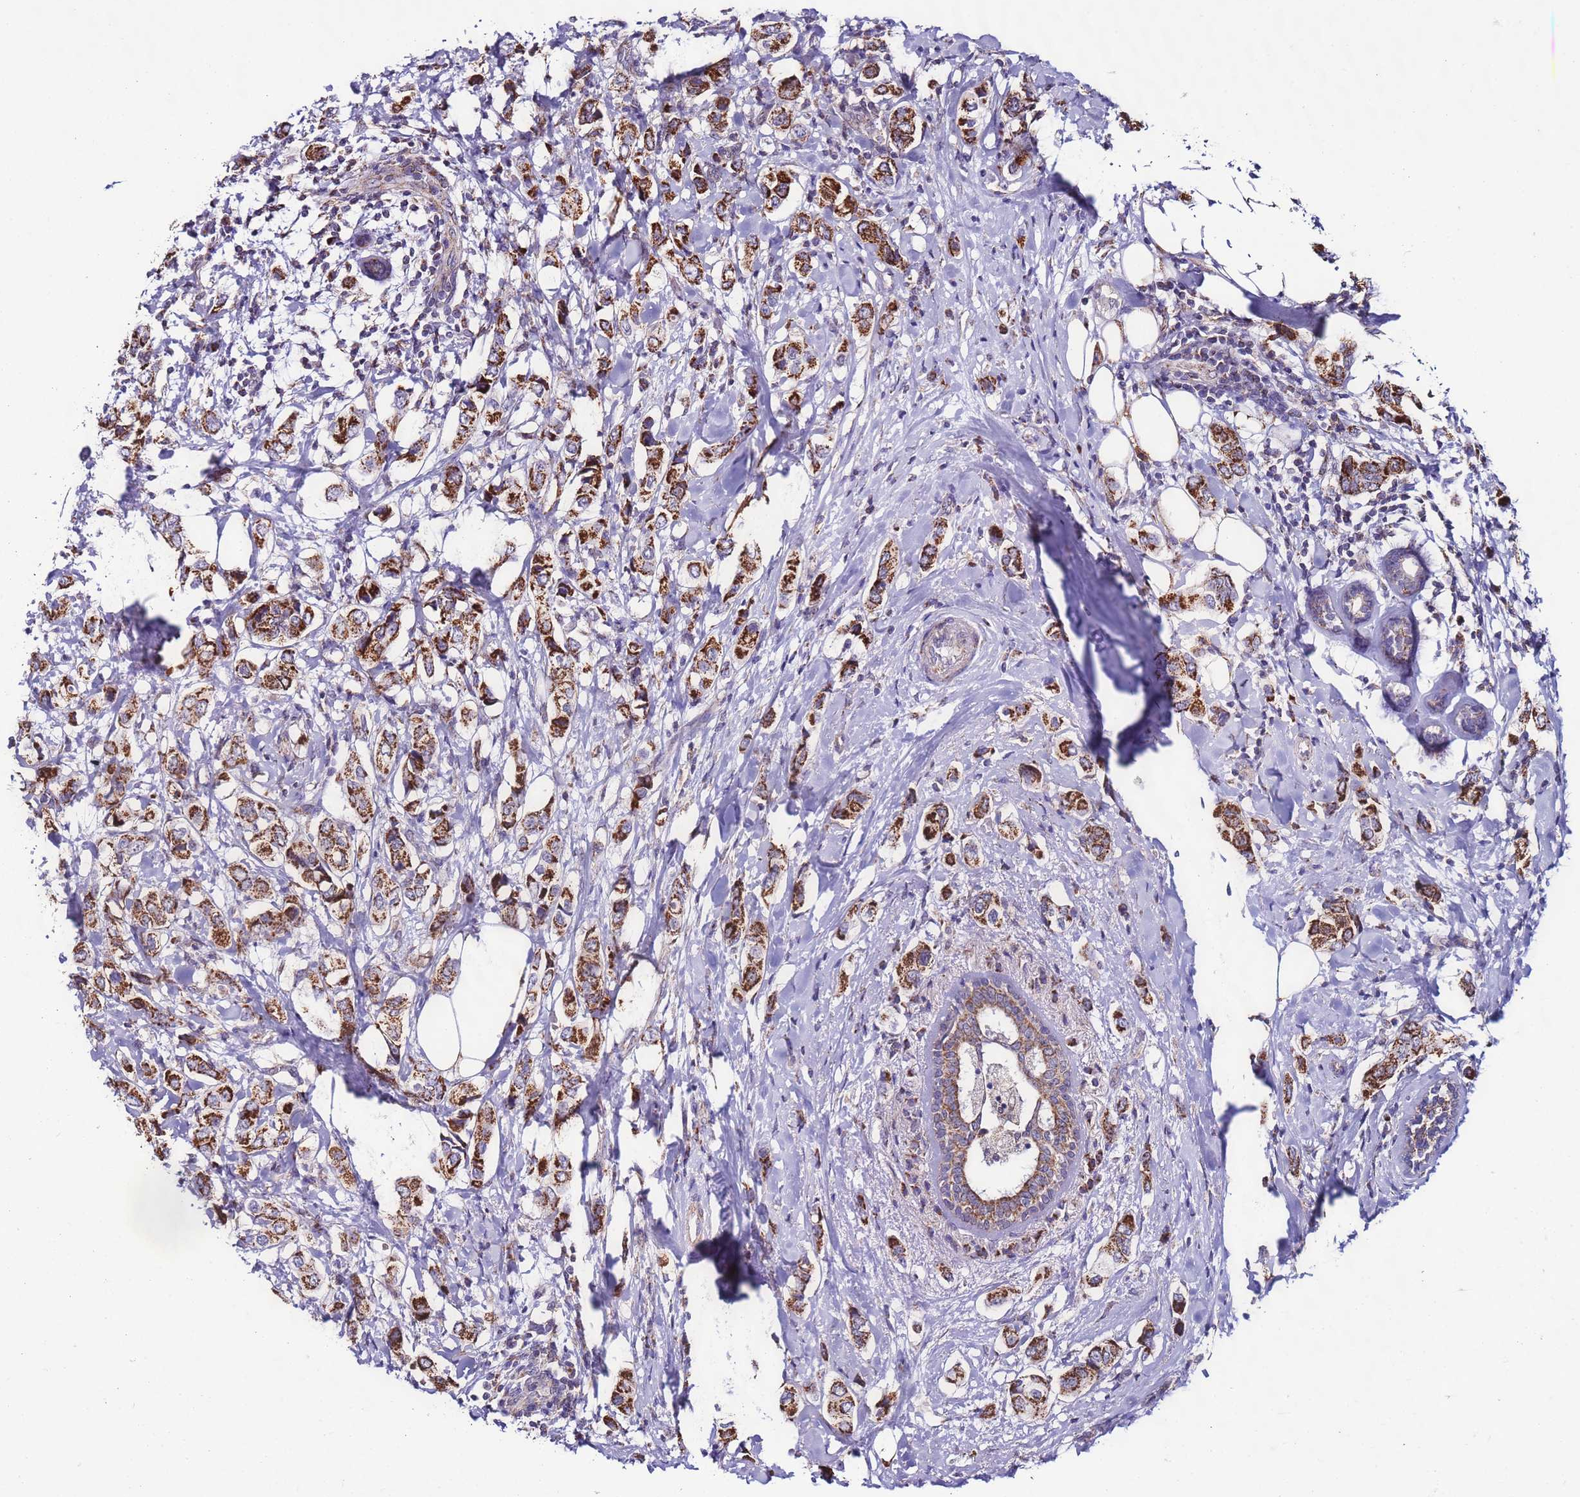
{"staining": {"intensity": "strong", "quantity": ">75%", "location": "cytoplasmic/membranous"}, "tissue": "breast cancer", "cell_type": "Tumor cells", "image_type": "cancer", "snomed": [{"axis": "morphology", "description": "Lobular carcinoma"}, {"axis": "topography", "description": "Breast"}], "caption": "This is an image of immunohistochemistry staining of breast cancer, which shows strong positivity in the cytoplasmic/membranous of tumor cells.", "gene": "UEVLD", "patient": {"sex": "female", "age": 51}}